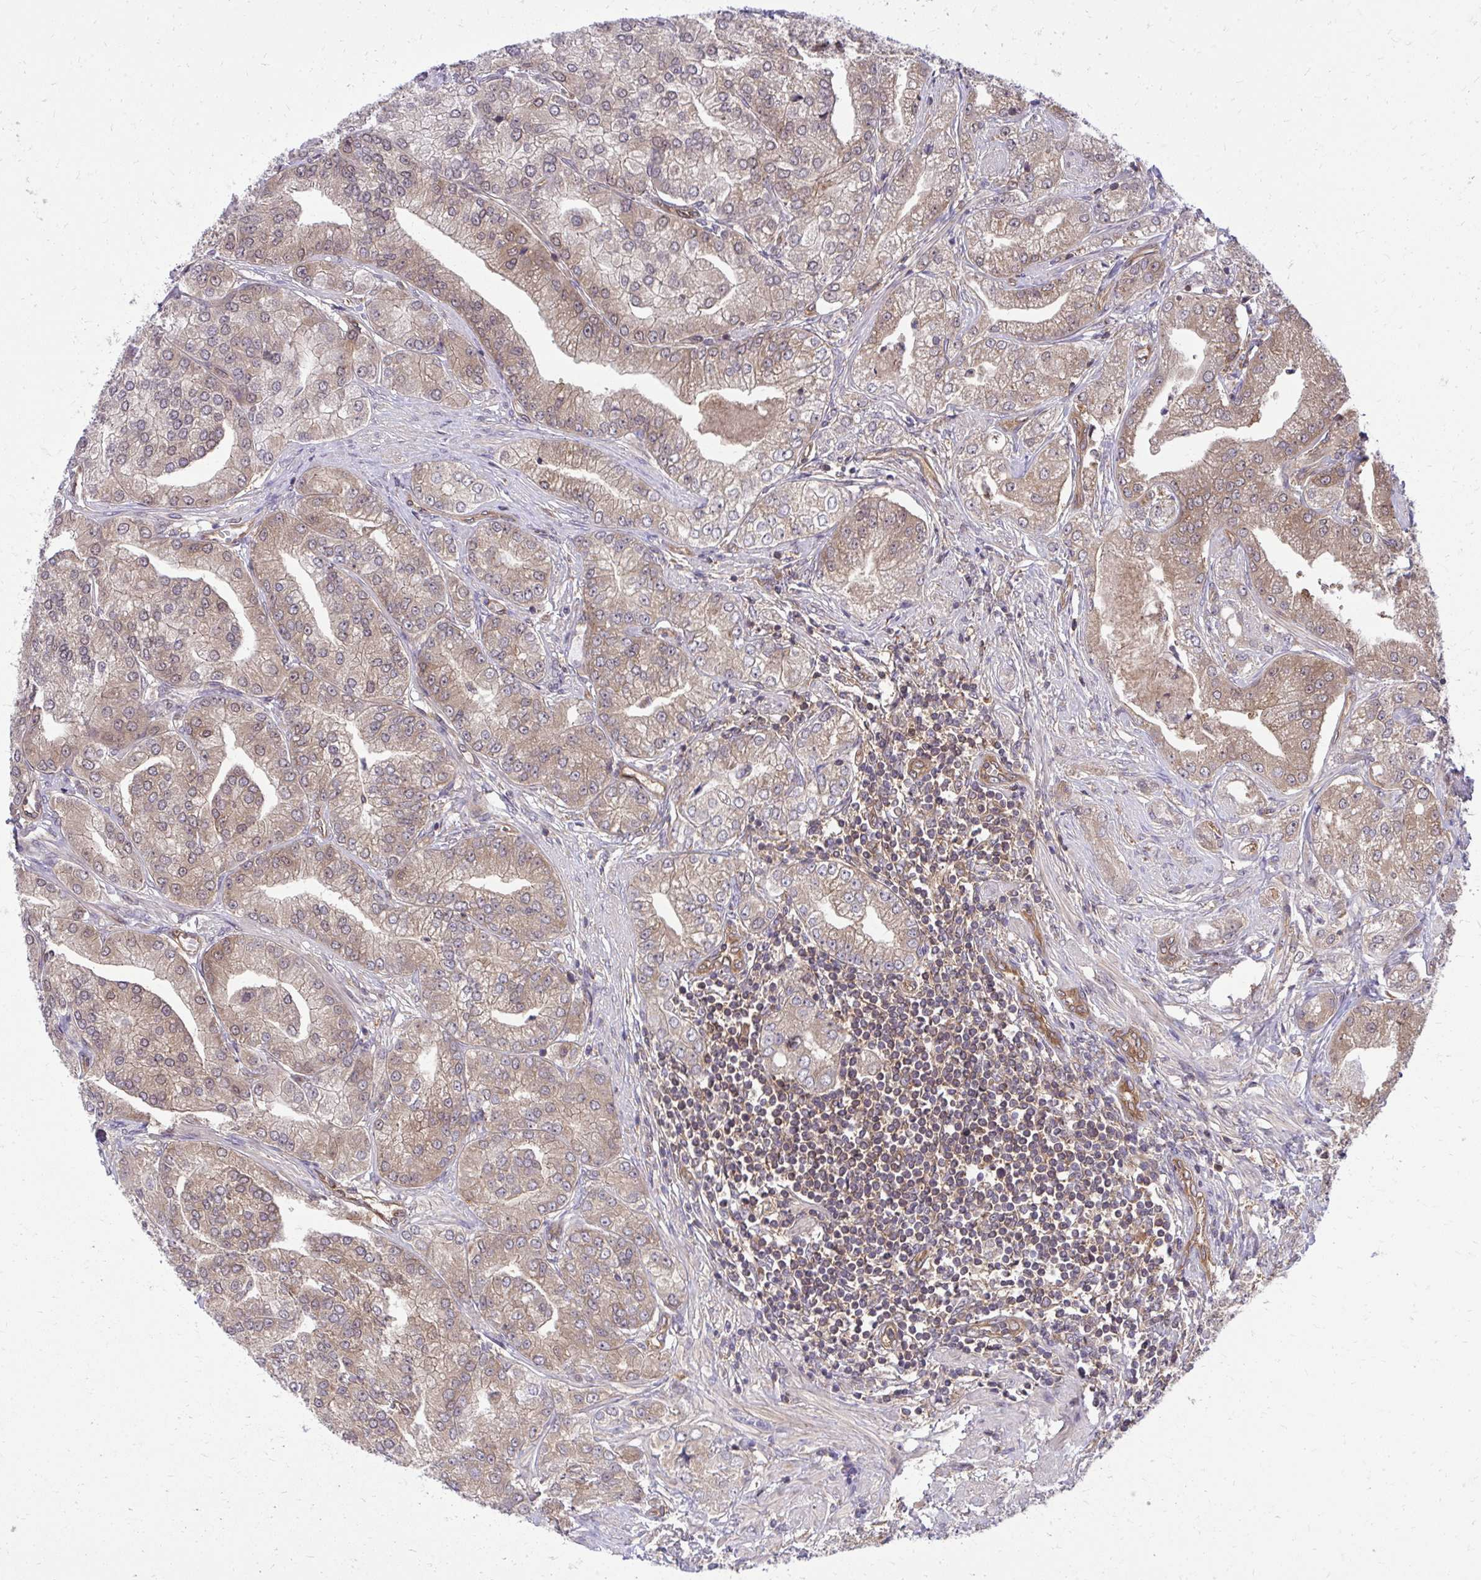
{"staining": {"intensity": "moderate", "quantity": ">75%", "location": "cytoplasmic/membranous"}, "tissue": "prostate cancer", "cell_type": "Tumor cells", "image_type": "cancer", "snomed": [{"axis": "morphology", "description": "Adenocarcinoma, High grade"}, {"axis": "topography", "description": "Prostate"}], "caption": "Immunohistochemistry of high-grade adenocarcinoma (prostate) displays medium levels of moderate cytoplasmic/membranous staining in approximately >75% of tumor cells.", "gene": "PPP5C", "patient": {"sex": "male", "age": 61}}